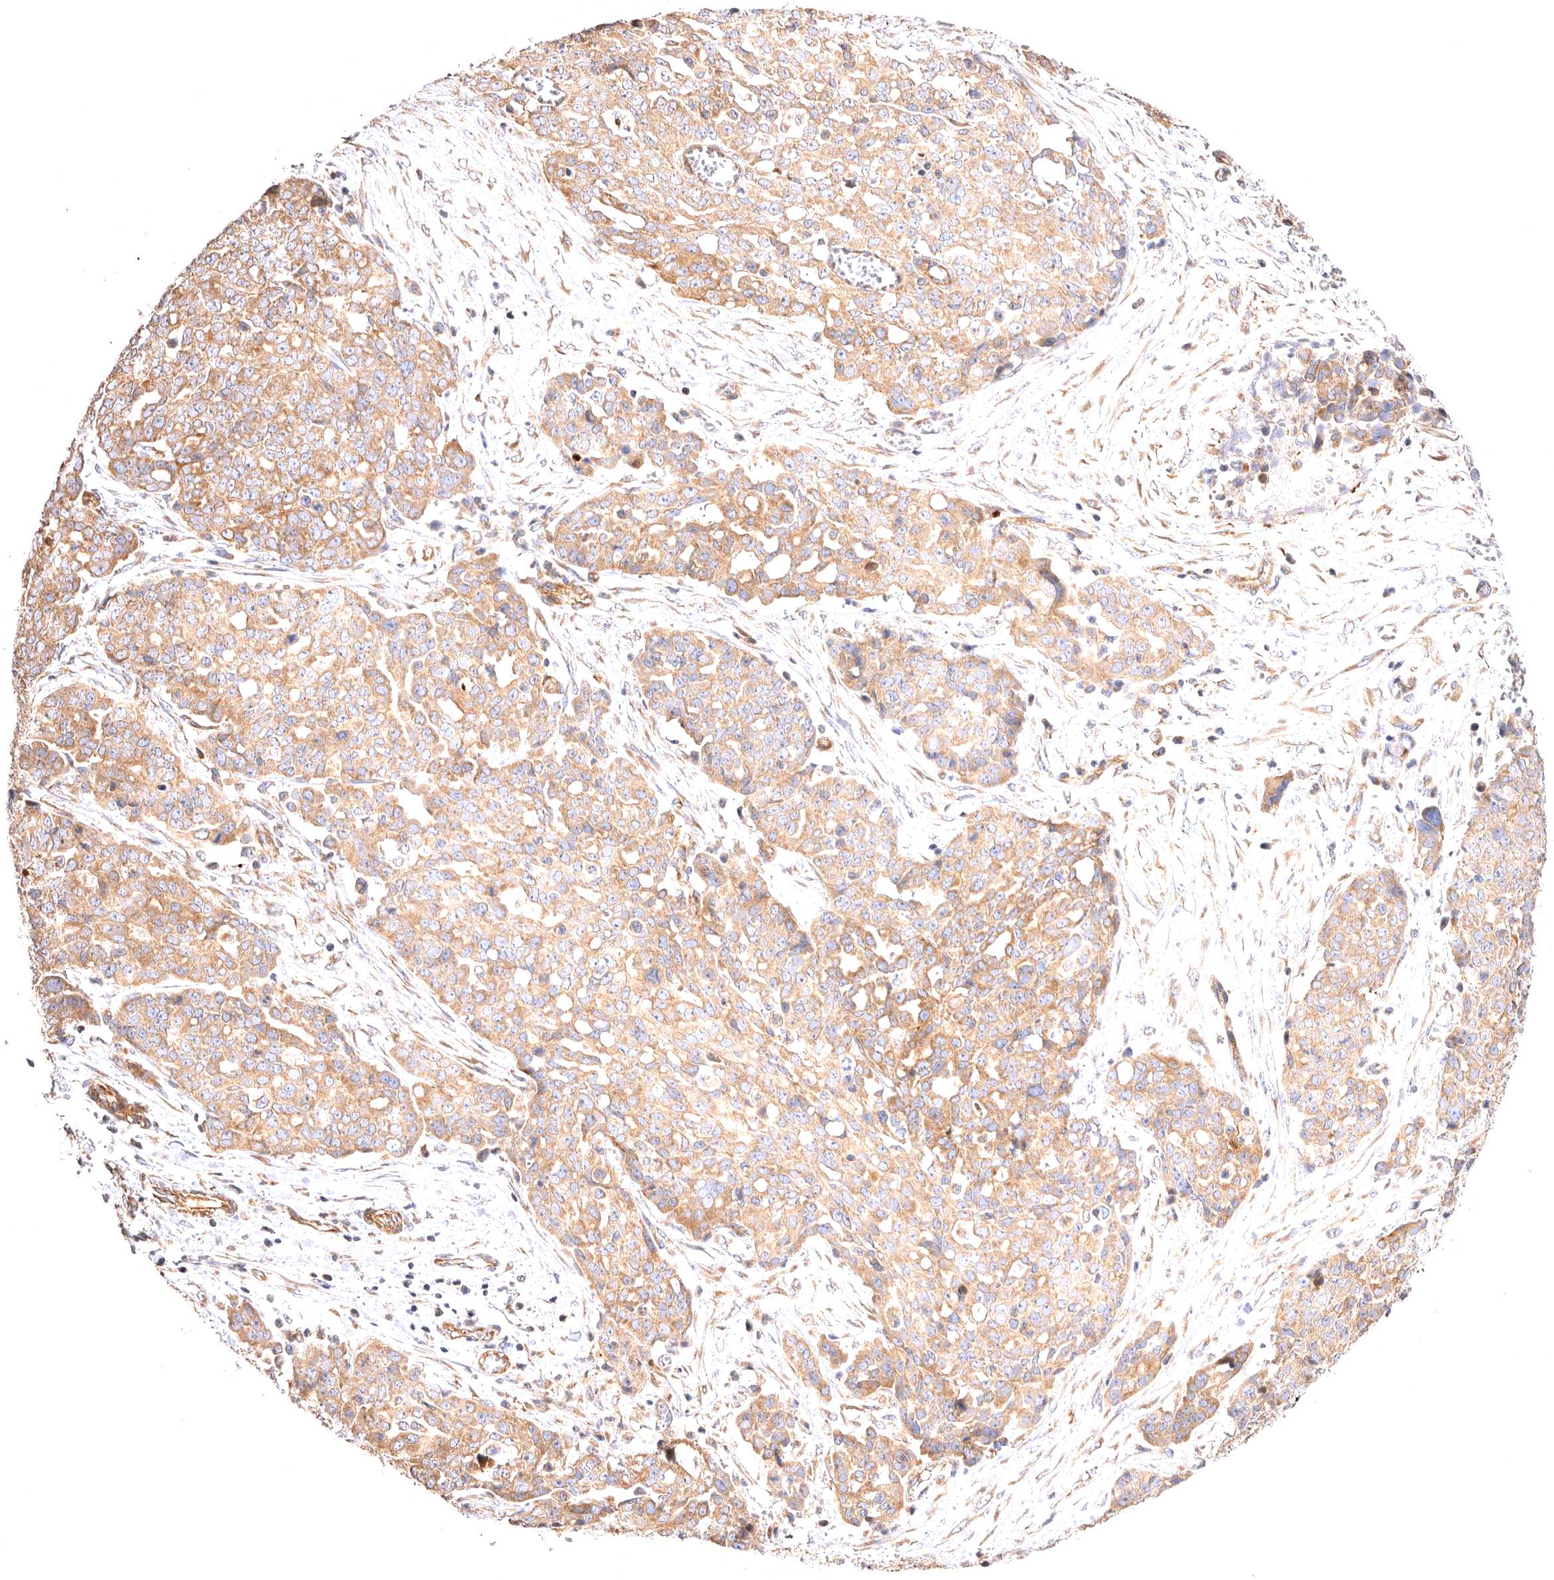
{"staining": {"intensity": "moderate", "quantity": ">75%", "location": "cytoplasmic/membranous"}, "tissue": "ovarian cancer", "cell_type": "Tumor cells", "image_type": "cancer", "snomed": [{"axis": "morphology", "description": "Cystadenocarcinoma, serous, NOS"}, {"axis": "topography", "description": "Soft tissue"}, {"axis": "topography", "description": "Ovary"}], "caption": "Ovarian serous cystadenocarcinoma stained for a protein (brown) demonstrates moderate cytoplasmic/membranous positive staining in about >75% of tumor cells.", "gene": "VPS45", "patient": {"sex": "female", "age": 57}}